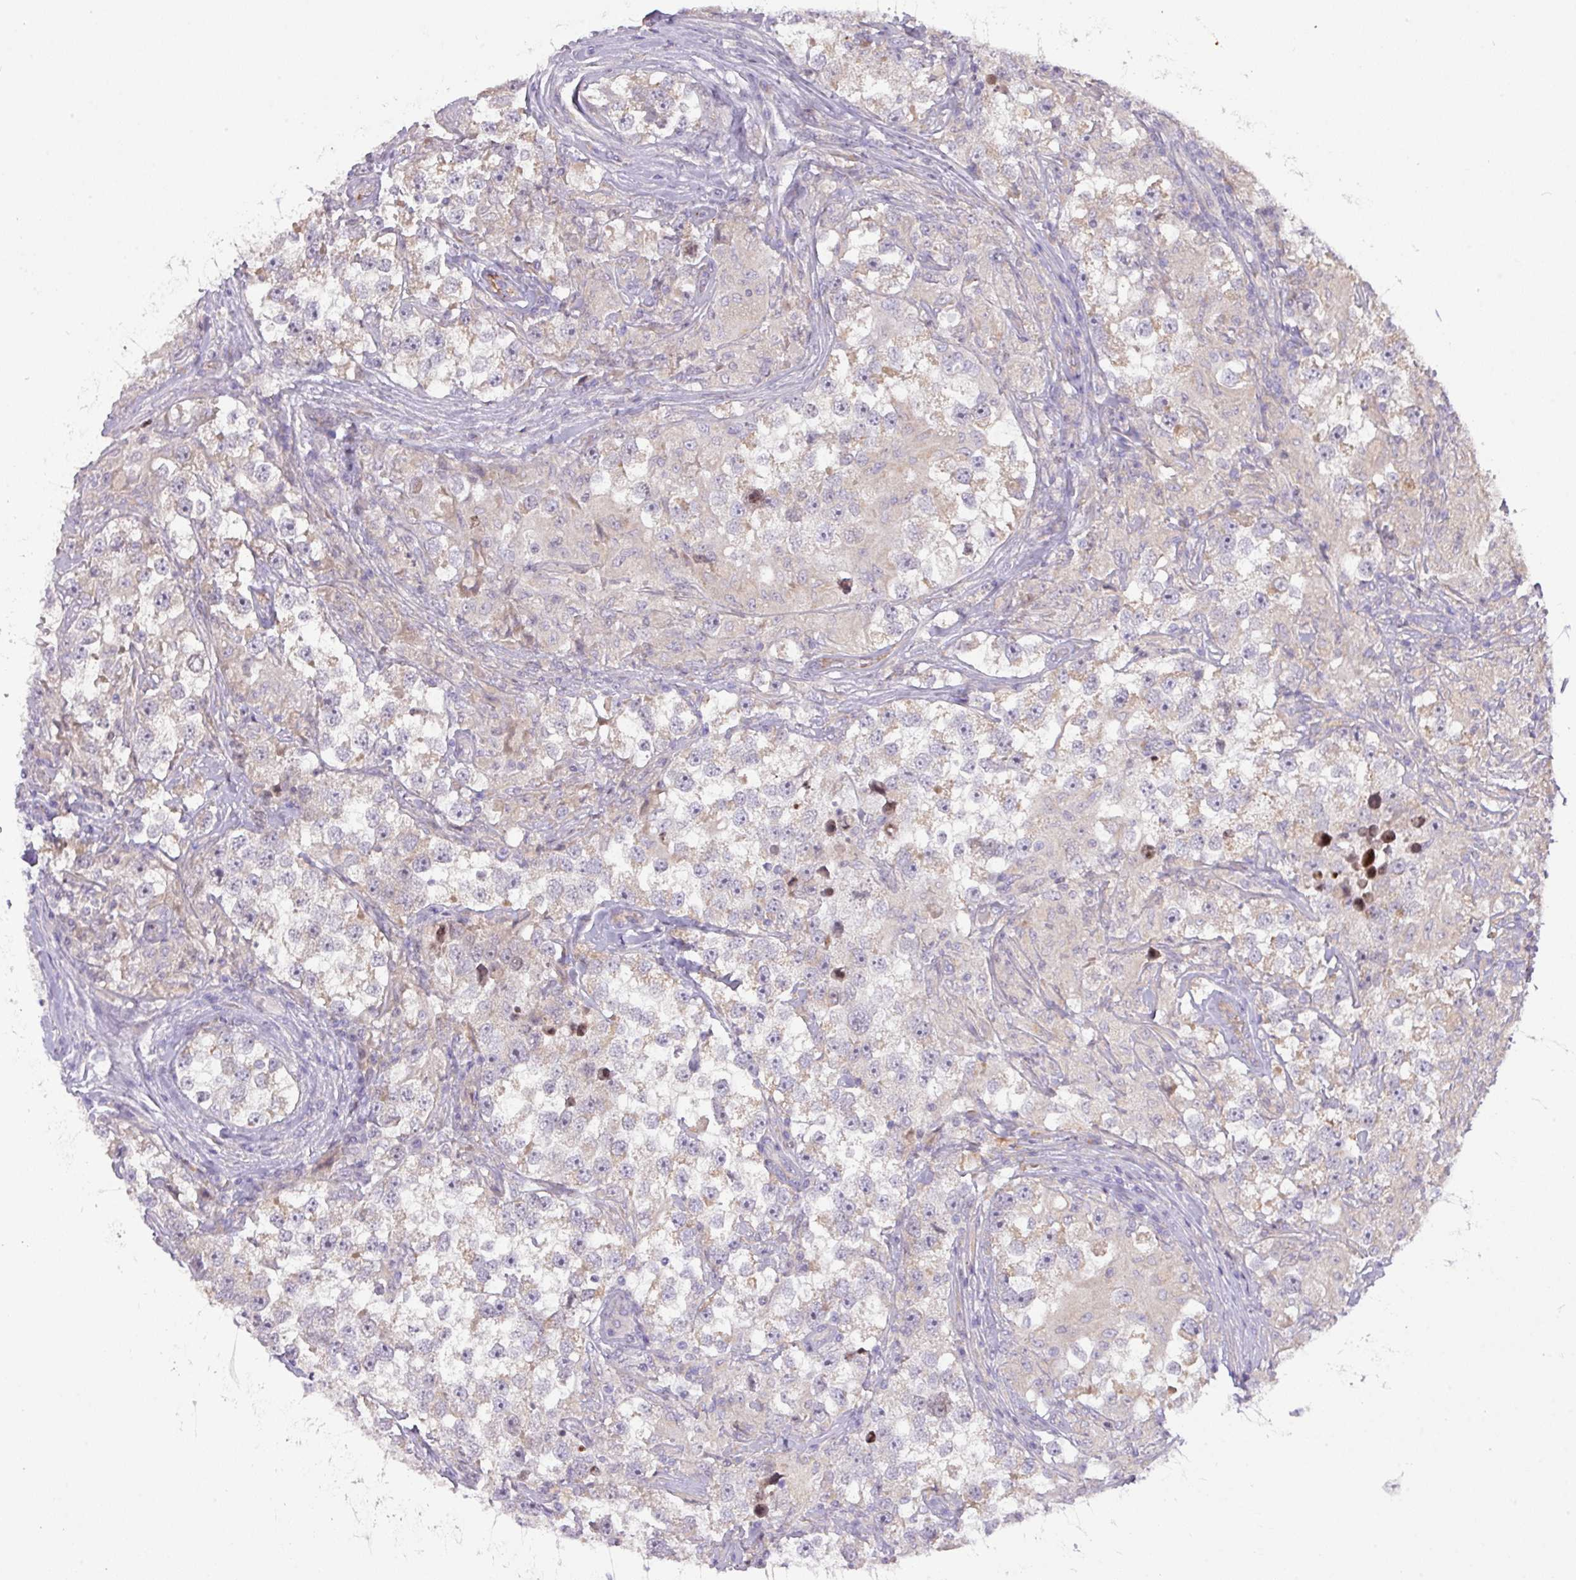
{"staining": {"intensity": "negative", "quantity": "none", "location": "none"}, "tissue": "testis cancer", "cell_type": "Tumor cells", "image_type": "cancer", "snomed": [{"axis": "morphology", "description": "Seminoma, NOS"}, {"axis": "topography", "description": "Testis"}], "caption": "Immunohistochemistry (IHC) histopathology image of neoplastic tissue: testis cancer (seminoma) stained with DAB displays no significant protein positivity in tumor cells. The staining was performed using DAB (3,3'-diaminobenzidine) to visualize the protein expression in brown, while the nuclei were stained in blue with hematoxylin (Magnification: 20x).", "gene": "ZNF394", "patient": {"sex": "male", "age": 46}}